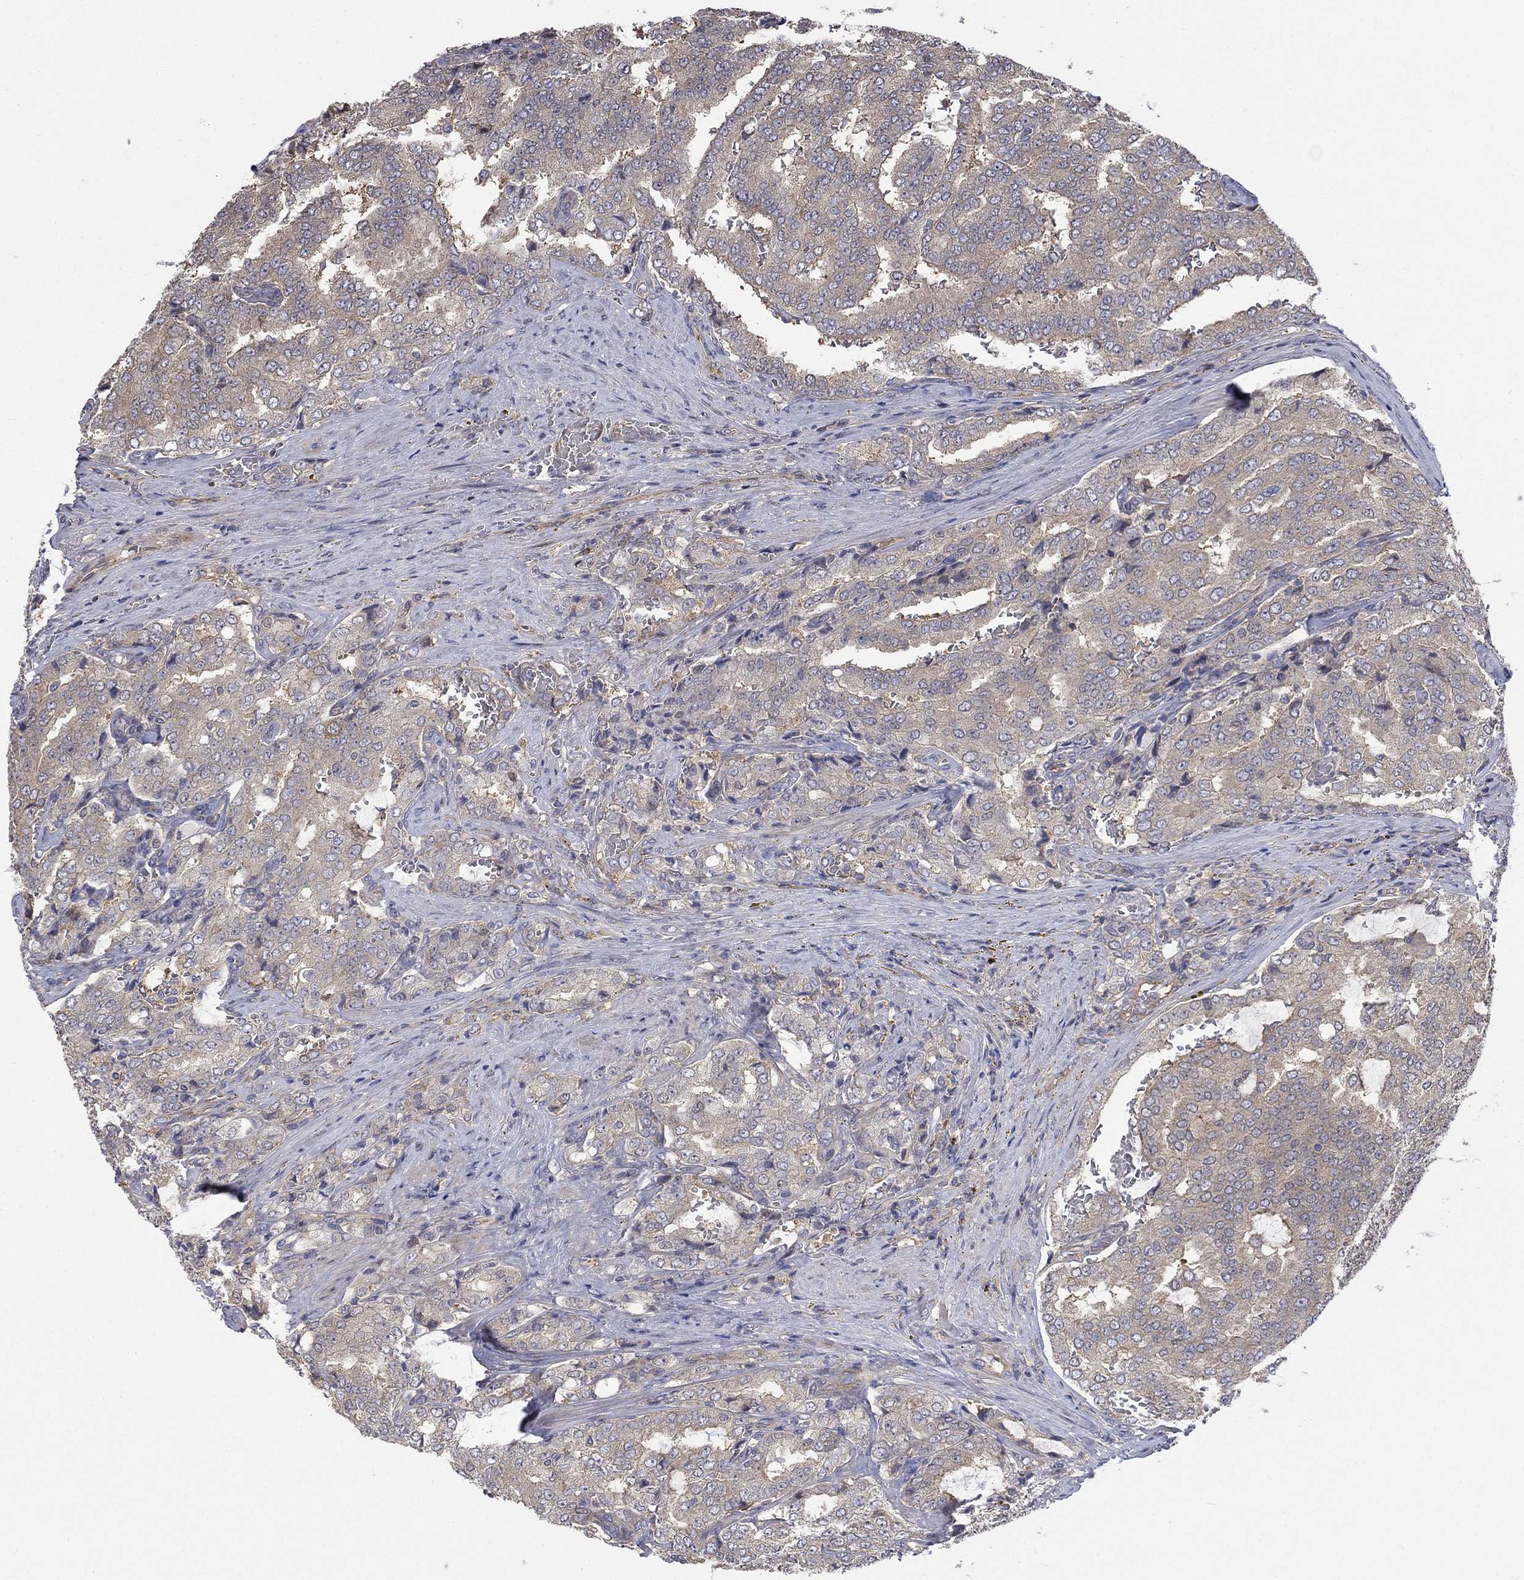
{"staining": {"intensity": "negative", "quantity": "none", "location": "none"}, "tissue": "prostate cancer", "cell_type": "Tumor cells", "image_type": "cancer", "snomed": [{"axis": "morphology", "description": "Adenocarcinoma, NOS"}, {"axis": "topography", "description": "Prostate"}], "caption": "The image displays no significant expression in tumor cells of prostate cancer.", "gene": "PDZD2", "patient": {"sex": "male", "age": 65}}